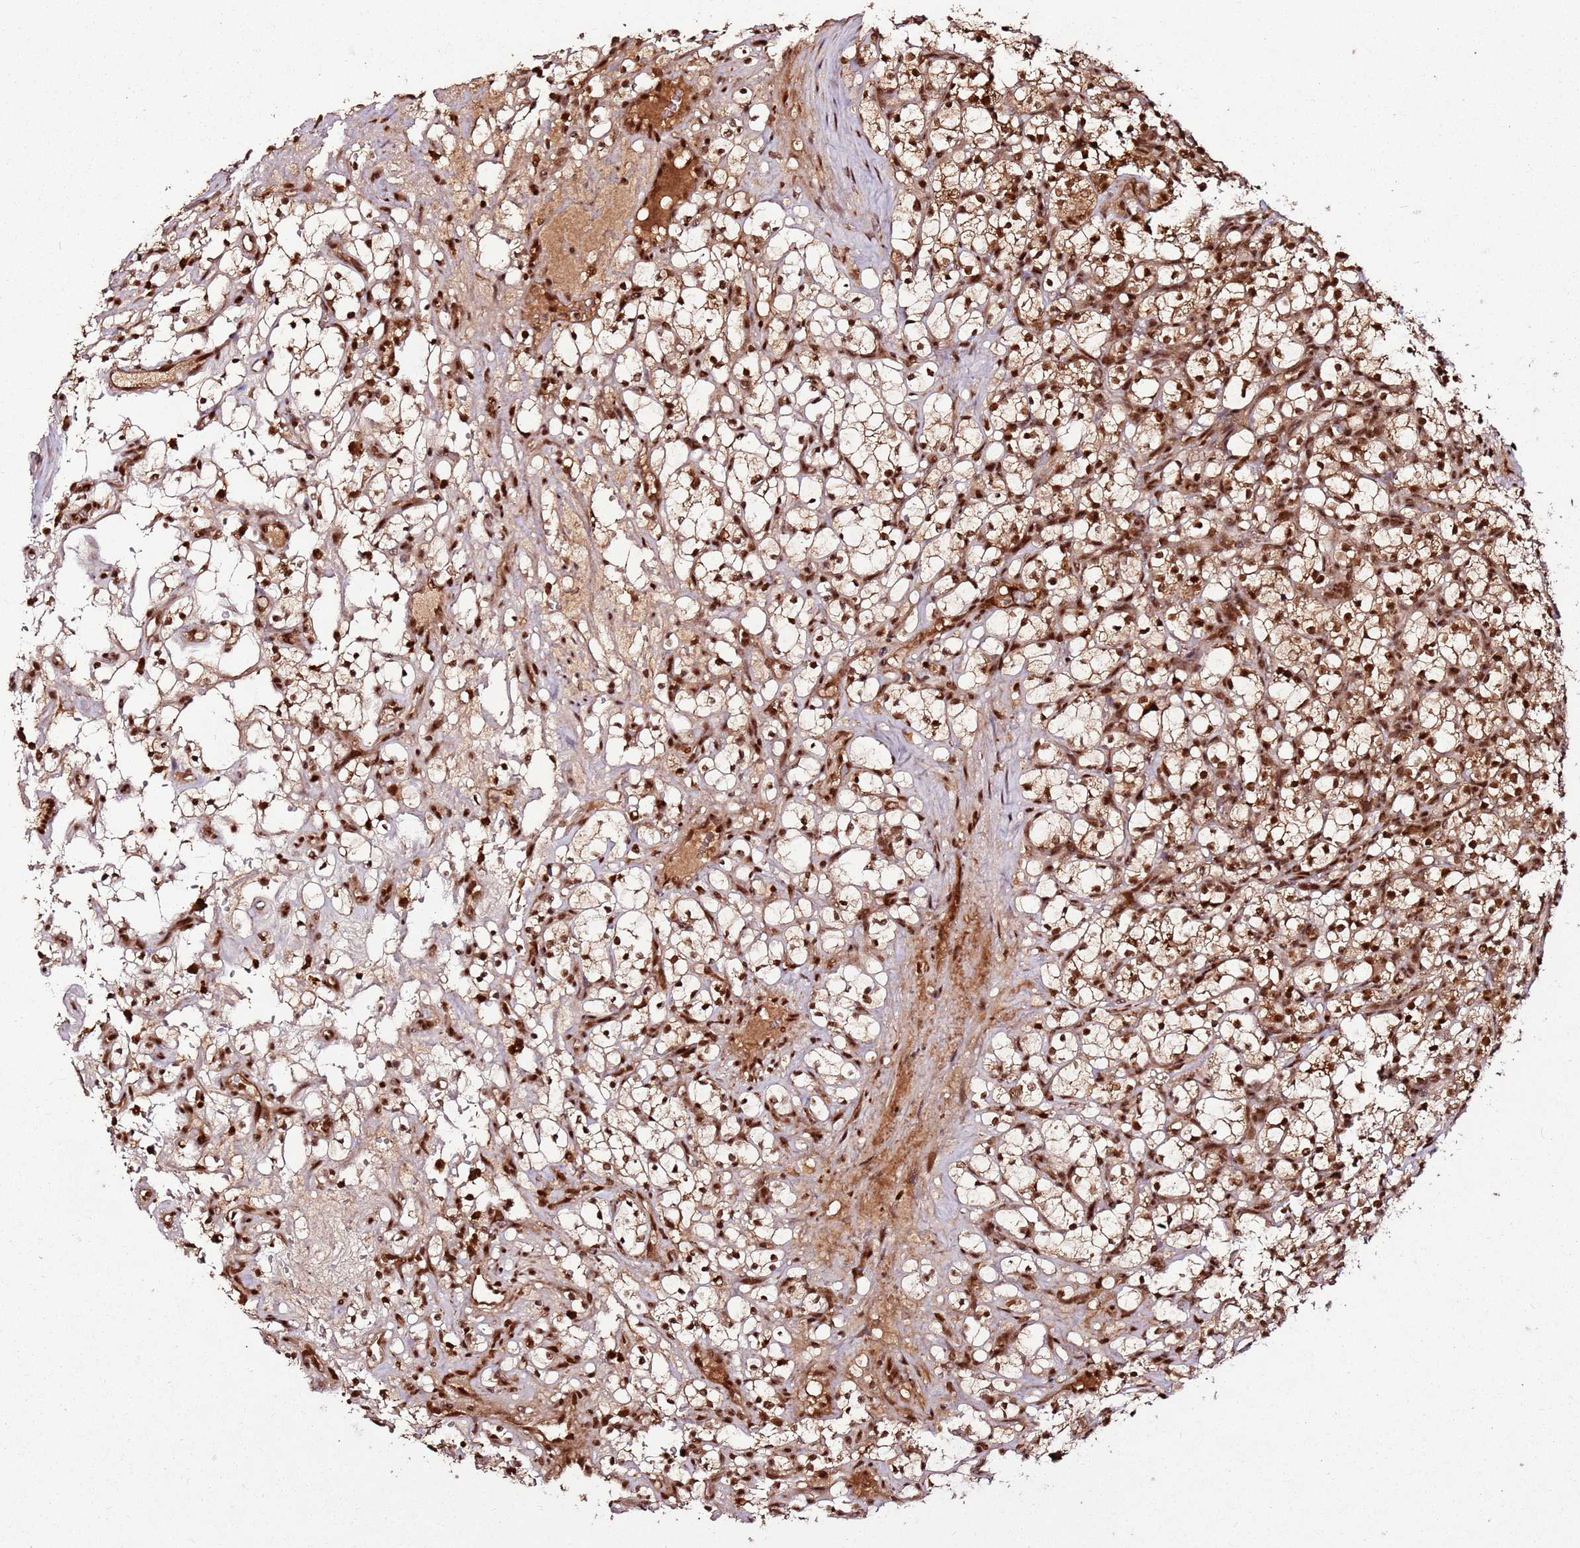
{"staining": {"intensity": "strong", "quantity": ">75%", "location": "nuclear"}, "tissue": "renal cancer", "cell_type": "Tumor cells", "image_type": "cancer", "snomed": [{"axis": "morphology", "description": "Adenocarcinoma, NOS"}, {"axis": "topography", "description": "Kidney"}], "caption": "Immunohistochemical staining of human renal cancer displays high levels of strong nuclear protein staining in about >75% of tumor cells.", "gene": "XRN2", "patient": {"sex": "female", "age": 69}}